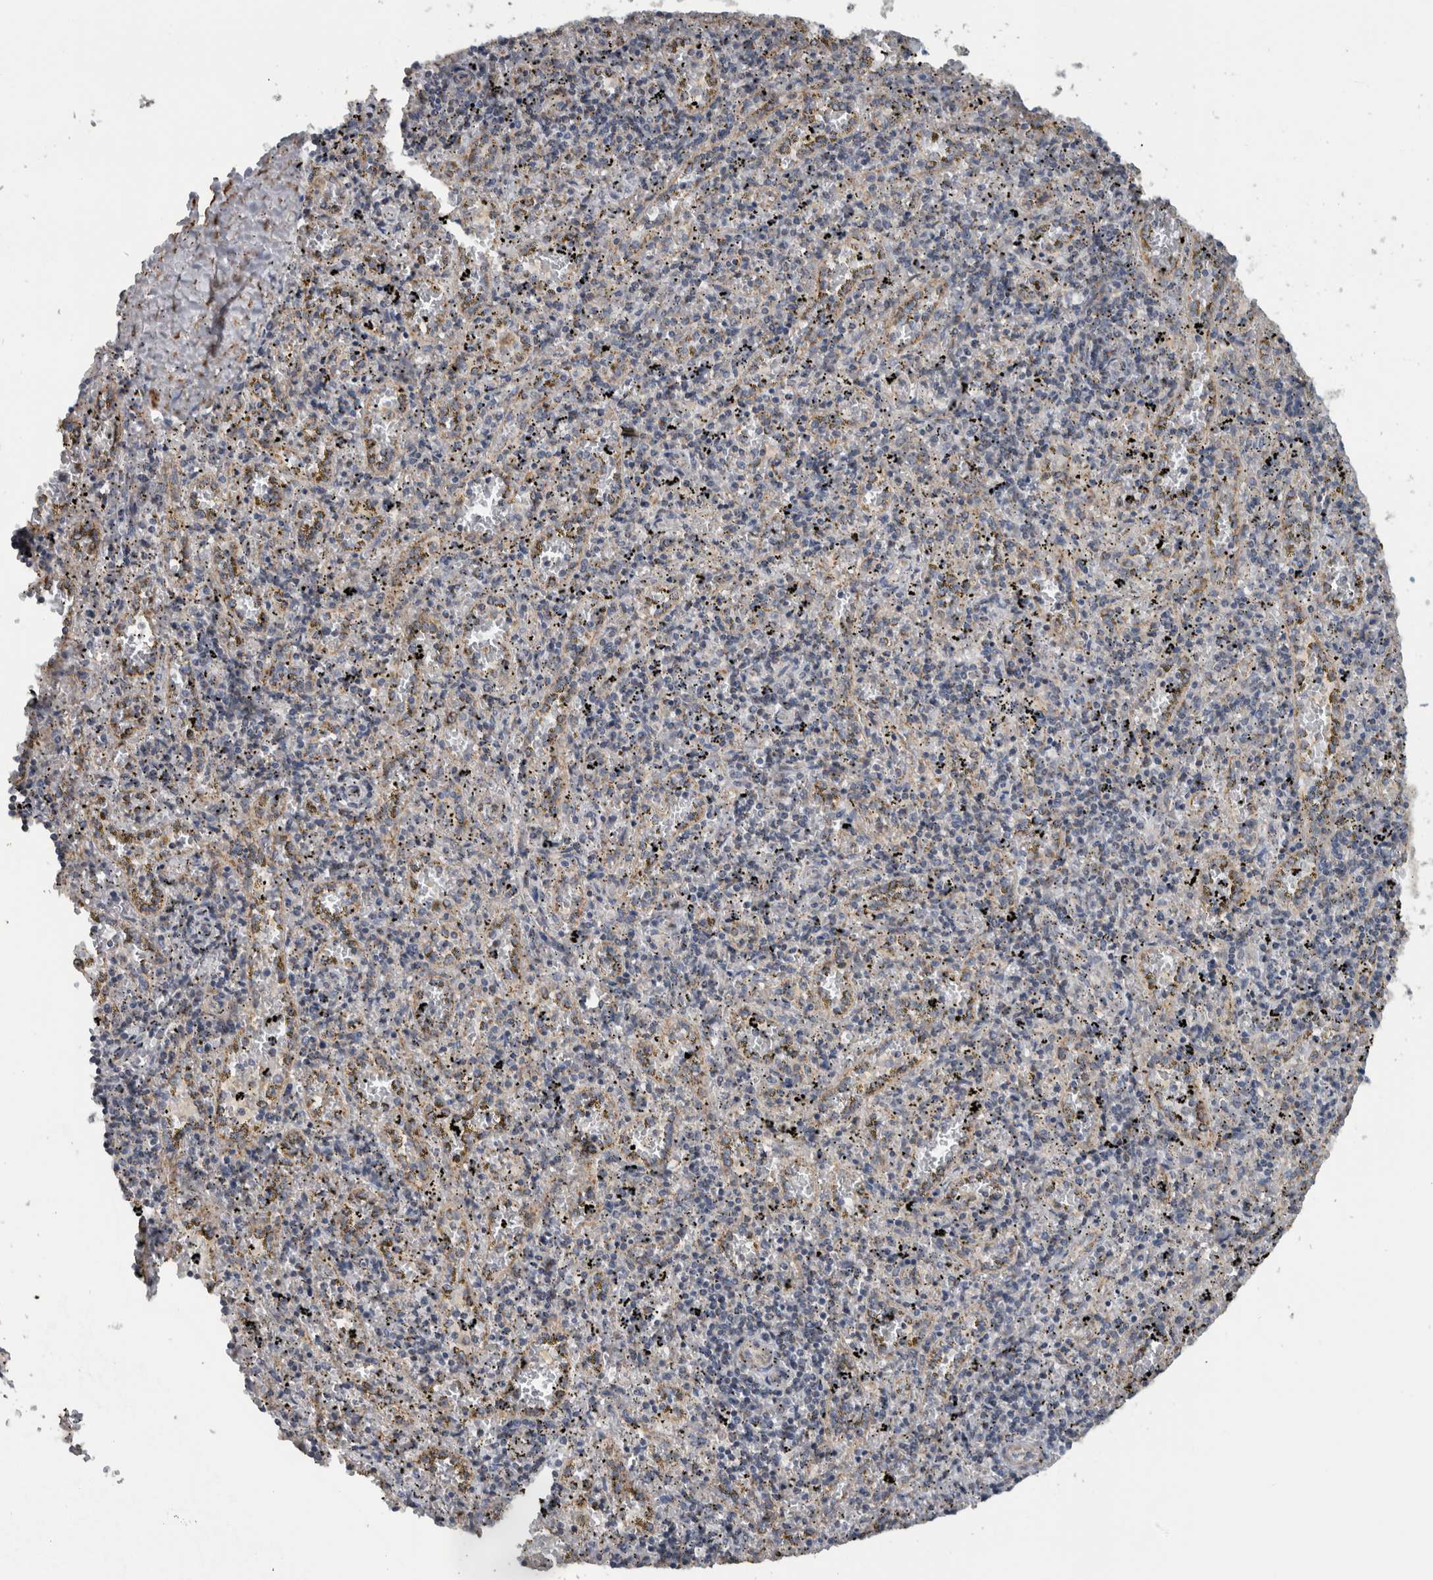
{"staining": {"intensity": "negative", "quantity": "none", "location": "none"}, "tissue": "spleen", "cell_type": "Cells in red pulp", "image_type": "normal", "snomed": [{"axis": "morphology", "description": "Normal tissue, NOS"}, {"axis": "topography", "description": "Spleen"}], "caption": "This is a micrograph of IHC staining of normal spleen, which shows no expression in cells in red pulp.", "gene": "ARMC1", "patient": {"sex": "male", "age": 11}}